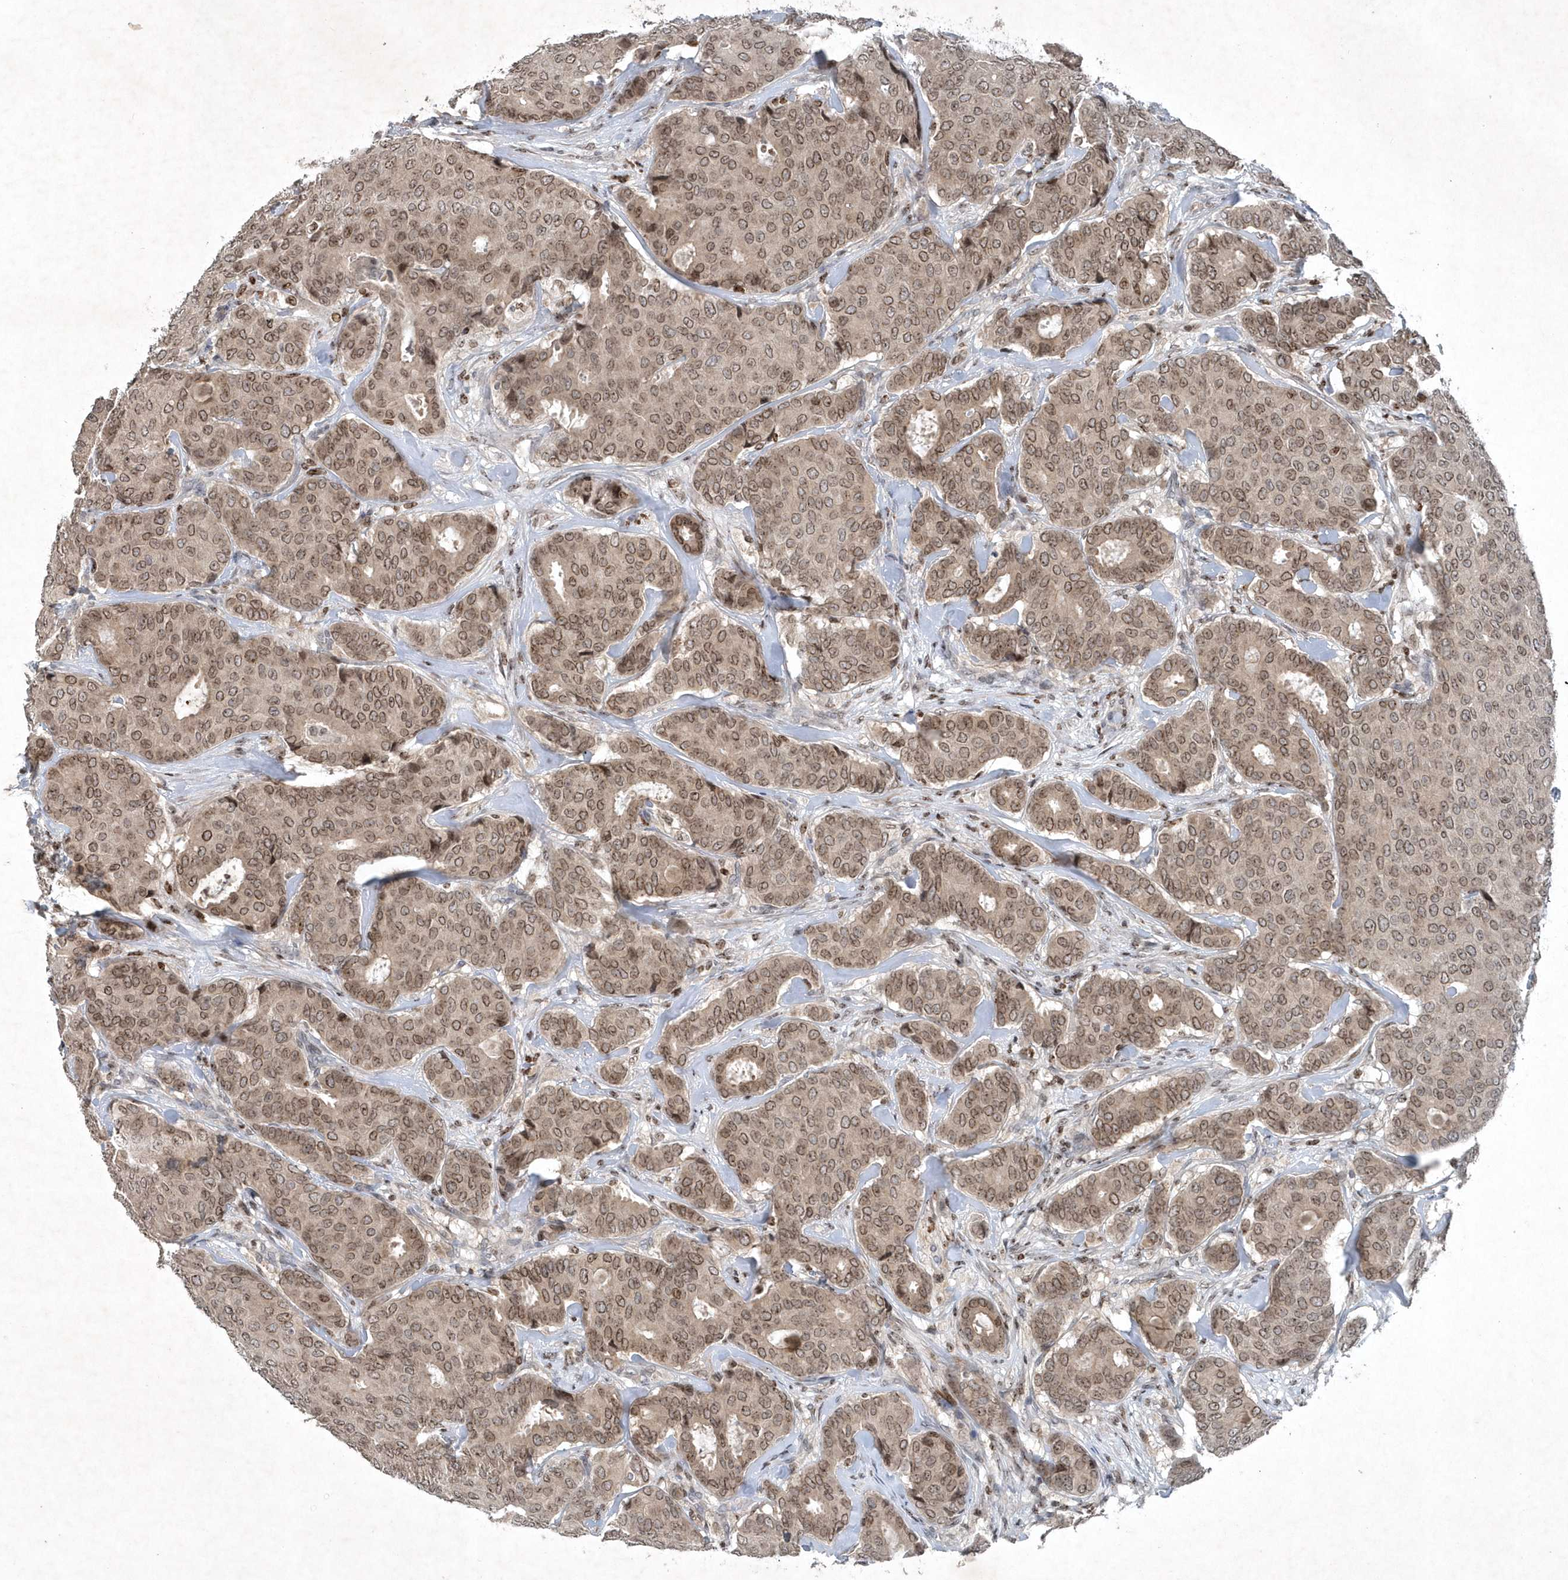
{"staining": {"intensity": "moderate", "quantity": ">75%", "location": "nuclear"}, "tissue": "breast cancer", "cell_type": "Tumor cells", "image_type": "cancer", "snomed": [{"axis": "morphology", "description": "Duct carcinoma"}, {"axis": "topography", "description": "Breast"}], "caption": "High-magnification brightfield microscopy of breast cancer stained with DAB (3,3'-diaminobenzidine) (brown) and counterstained with hematoxylin (blue). tumor cells exhibit moderate nuclear staining is seen in approximately>75% of cells.", "gene": "QTRT2", "patient": {"sex": "female", "age": 75}}